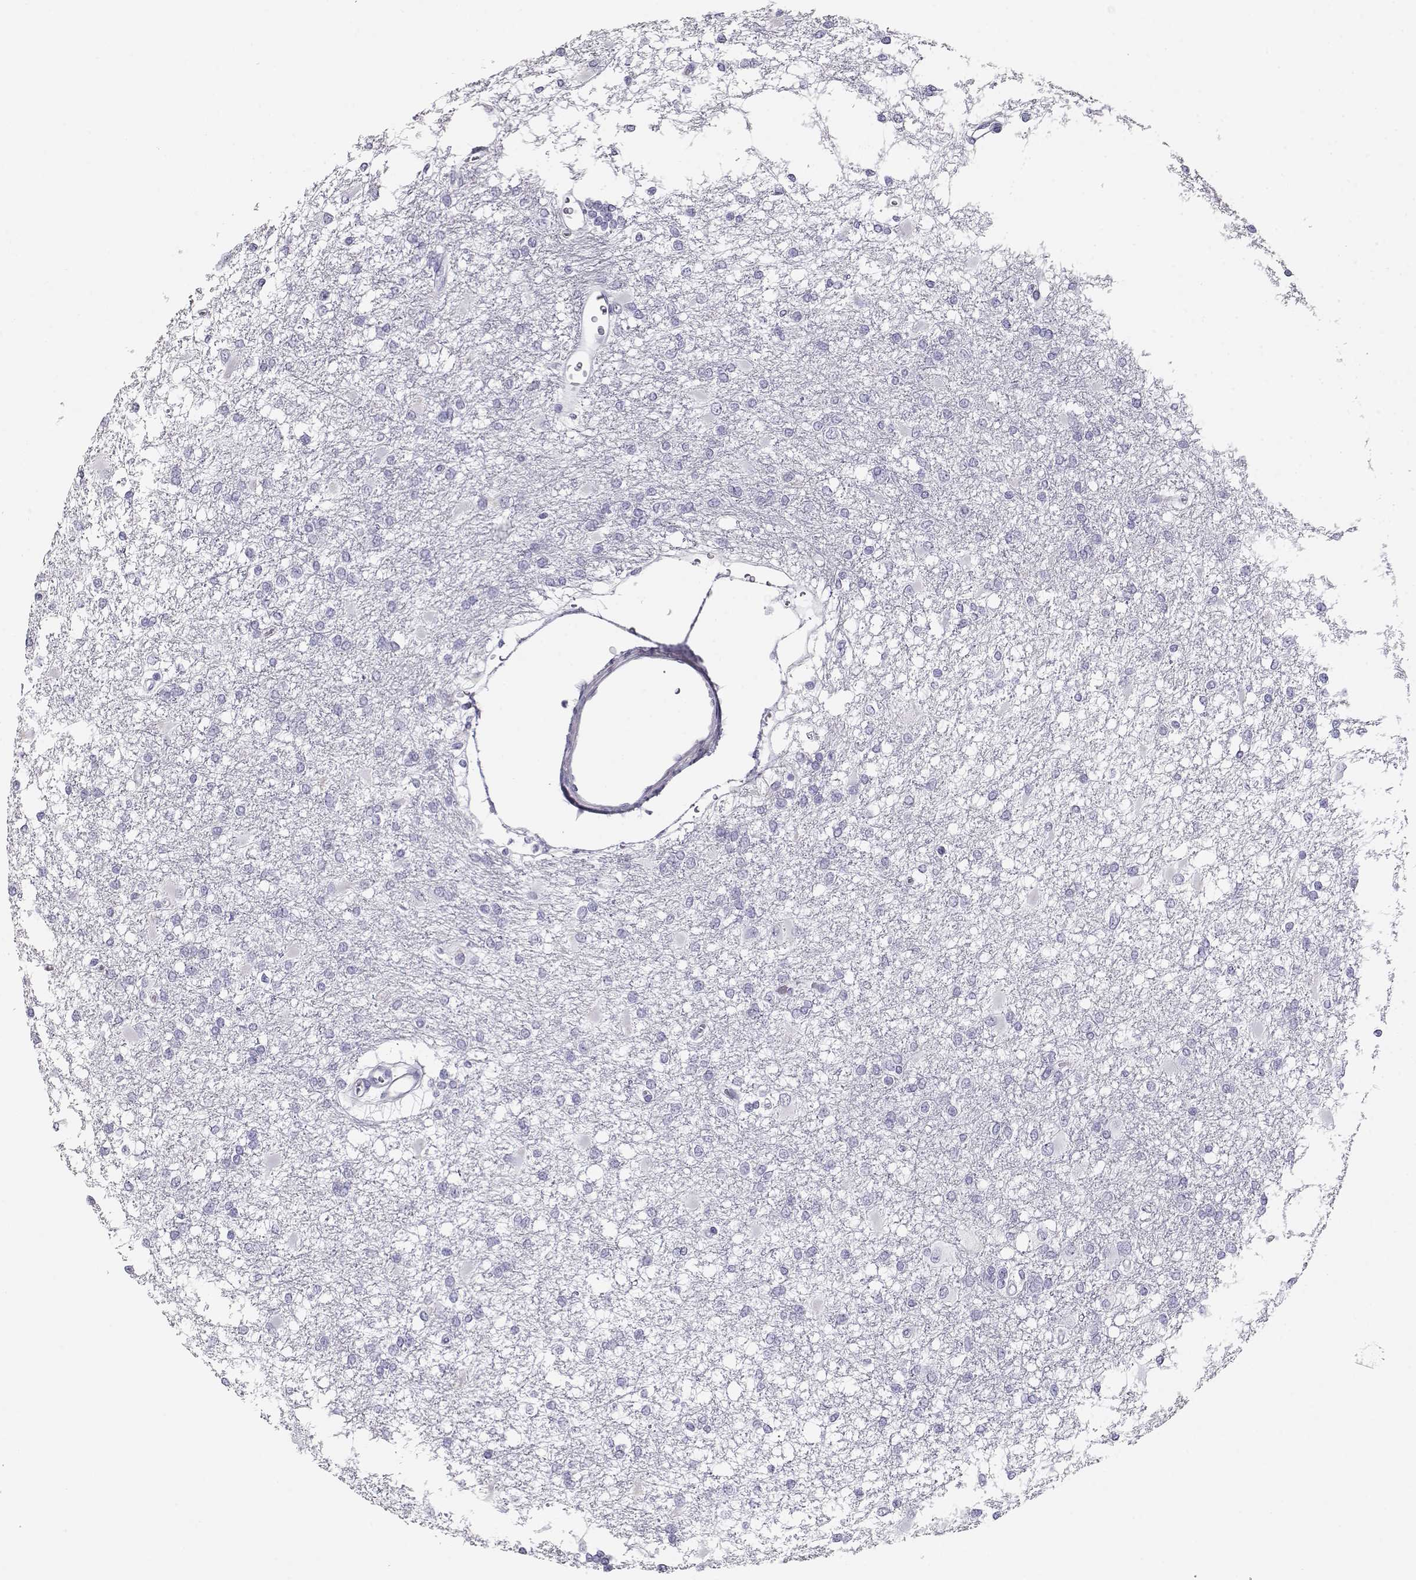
{"staining": {"intensity": "negative", "quantity": "none", "location": "none"}, "tissue": "glioma", "cell_type": "Tumor cells", "image_type": "cancer", "snomed": [{"axis": "morphology", "description": "Glioma, malignant, High grade"}, {"axis": "topography", "description": "Cerebral cortex"}], "caption": "Glioma was stained to show a protein in brown. There is no significant expression in tumor cells.", "gene": "MAGEC1", "patient": {"sex": "male", "age": 79}}